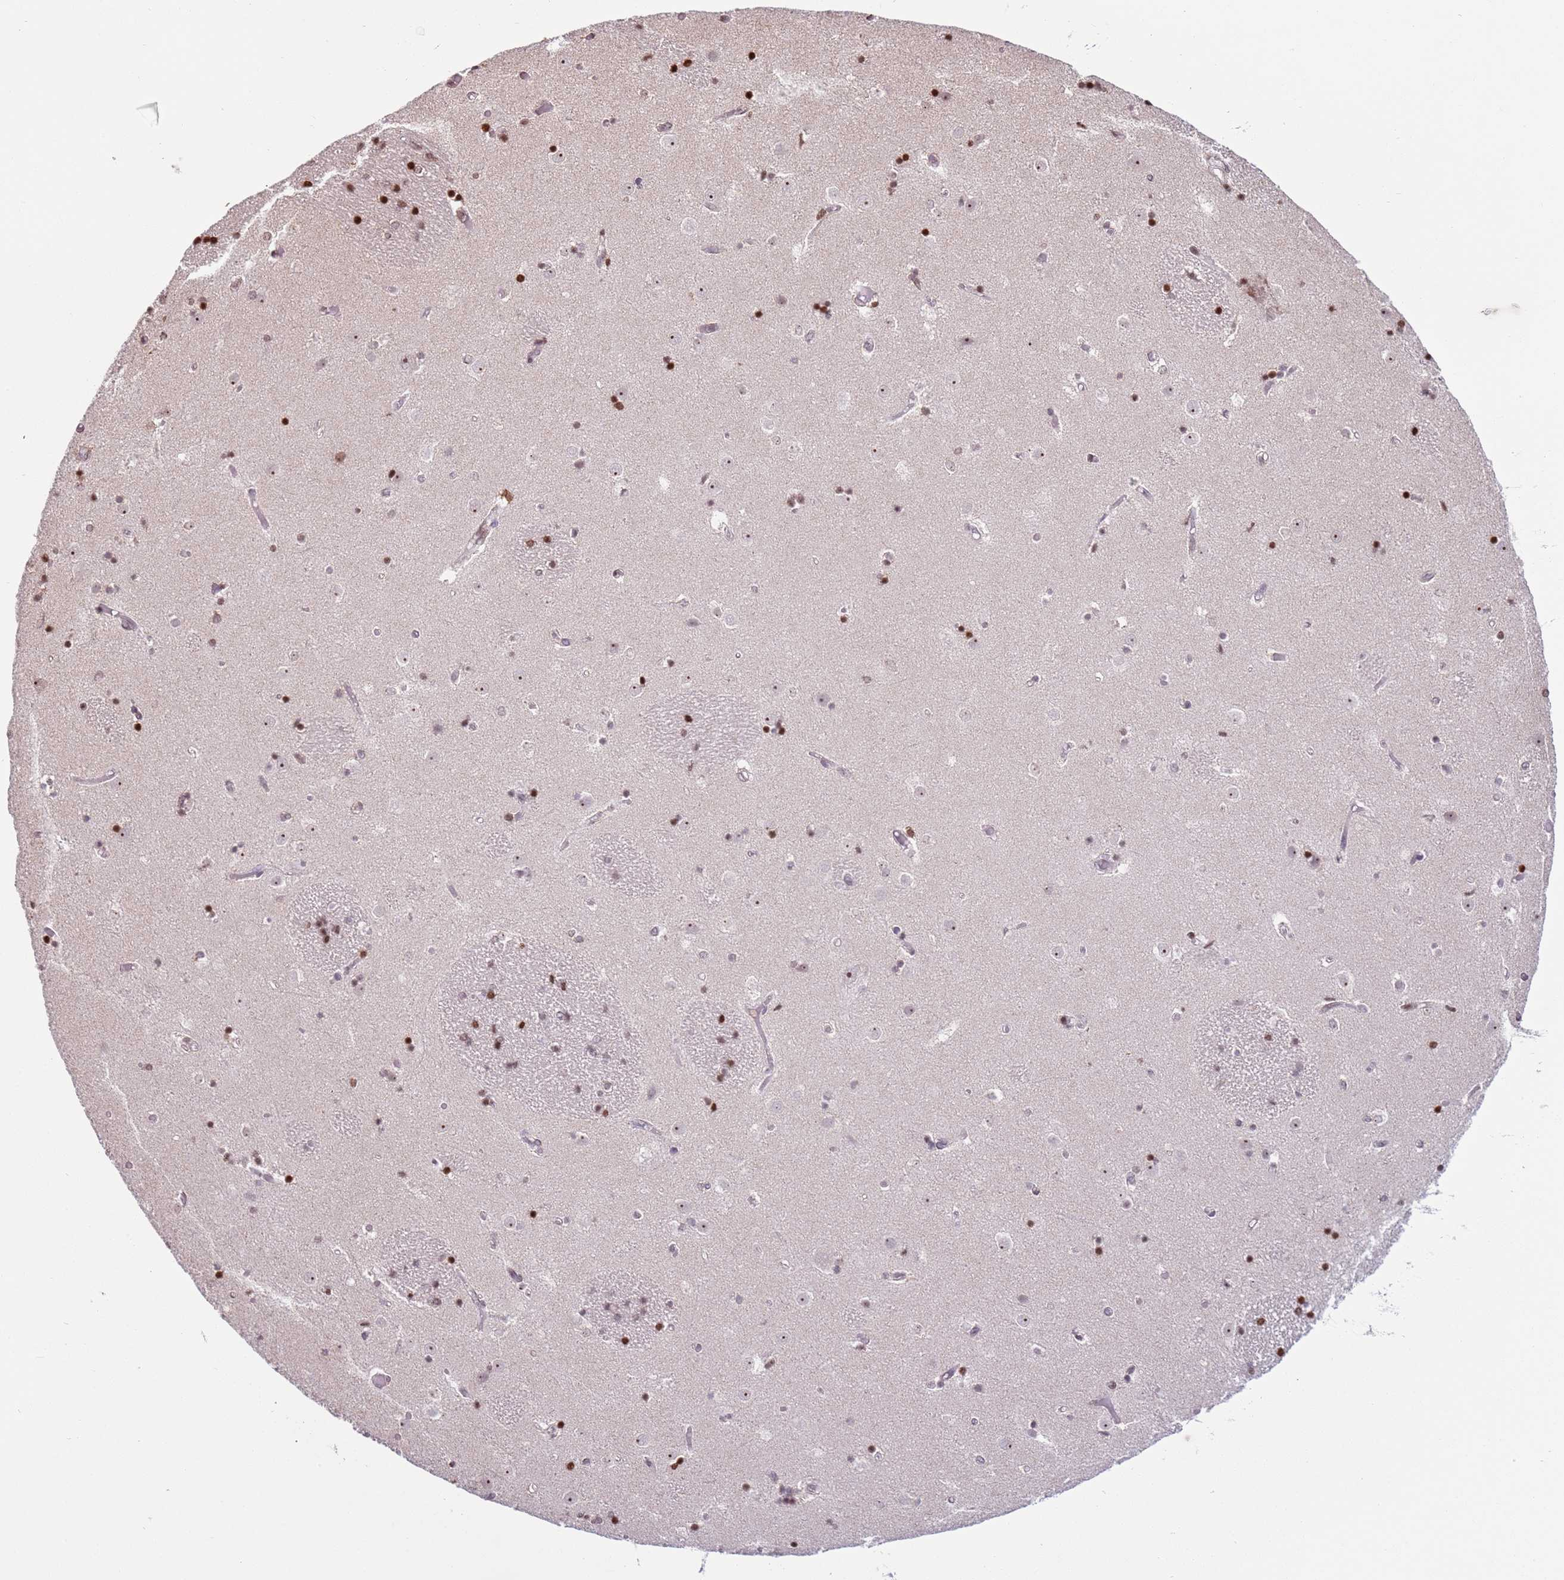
{"staining": {"intensity": "weak", "quantity": "25%-75%", "location": "nuclear"}, "tissue": "caudate", "cell_type": "Glial cells", "image_type": "normal", "snomed": [{"axis": "morphology", "description": "Normal tissue, NOS"}, {"axis": "topography", "description": "Lateral ventricle wall"}], "caption": "Caudate stained with immunohistochemistry shows weak nuclear positivity in about 25%-75% of glial cells. (Stains: DAB in brown, nuclei in blue, Microscopy: brightfield microscopy at high magnification).", "gene": "SCAF1", "patient": {"sex": "female", "age": 52}}